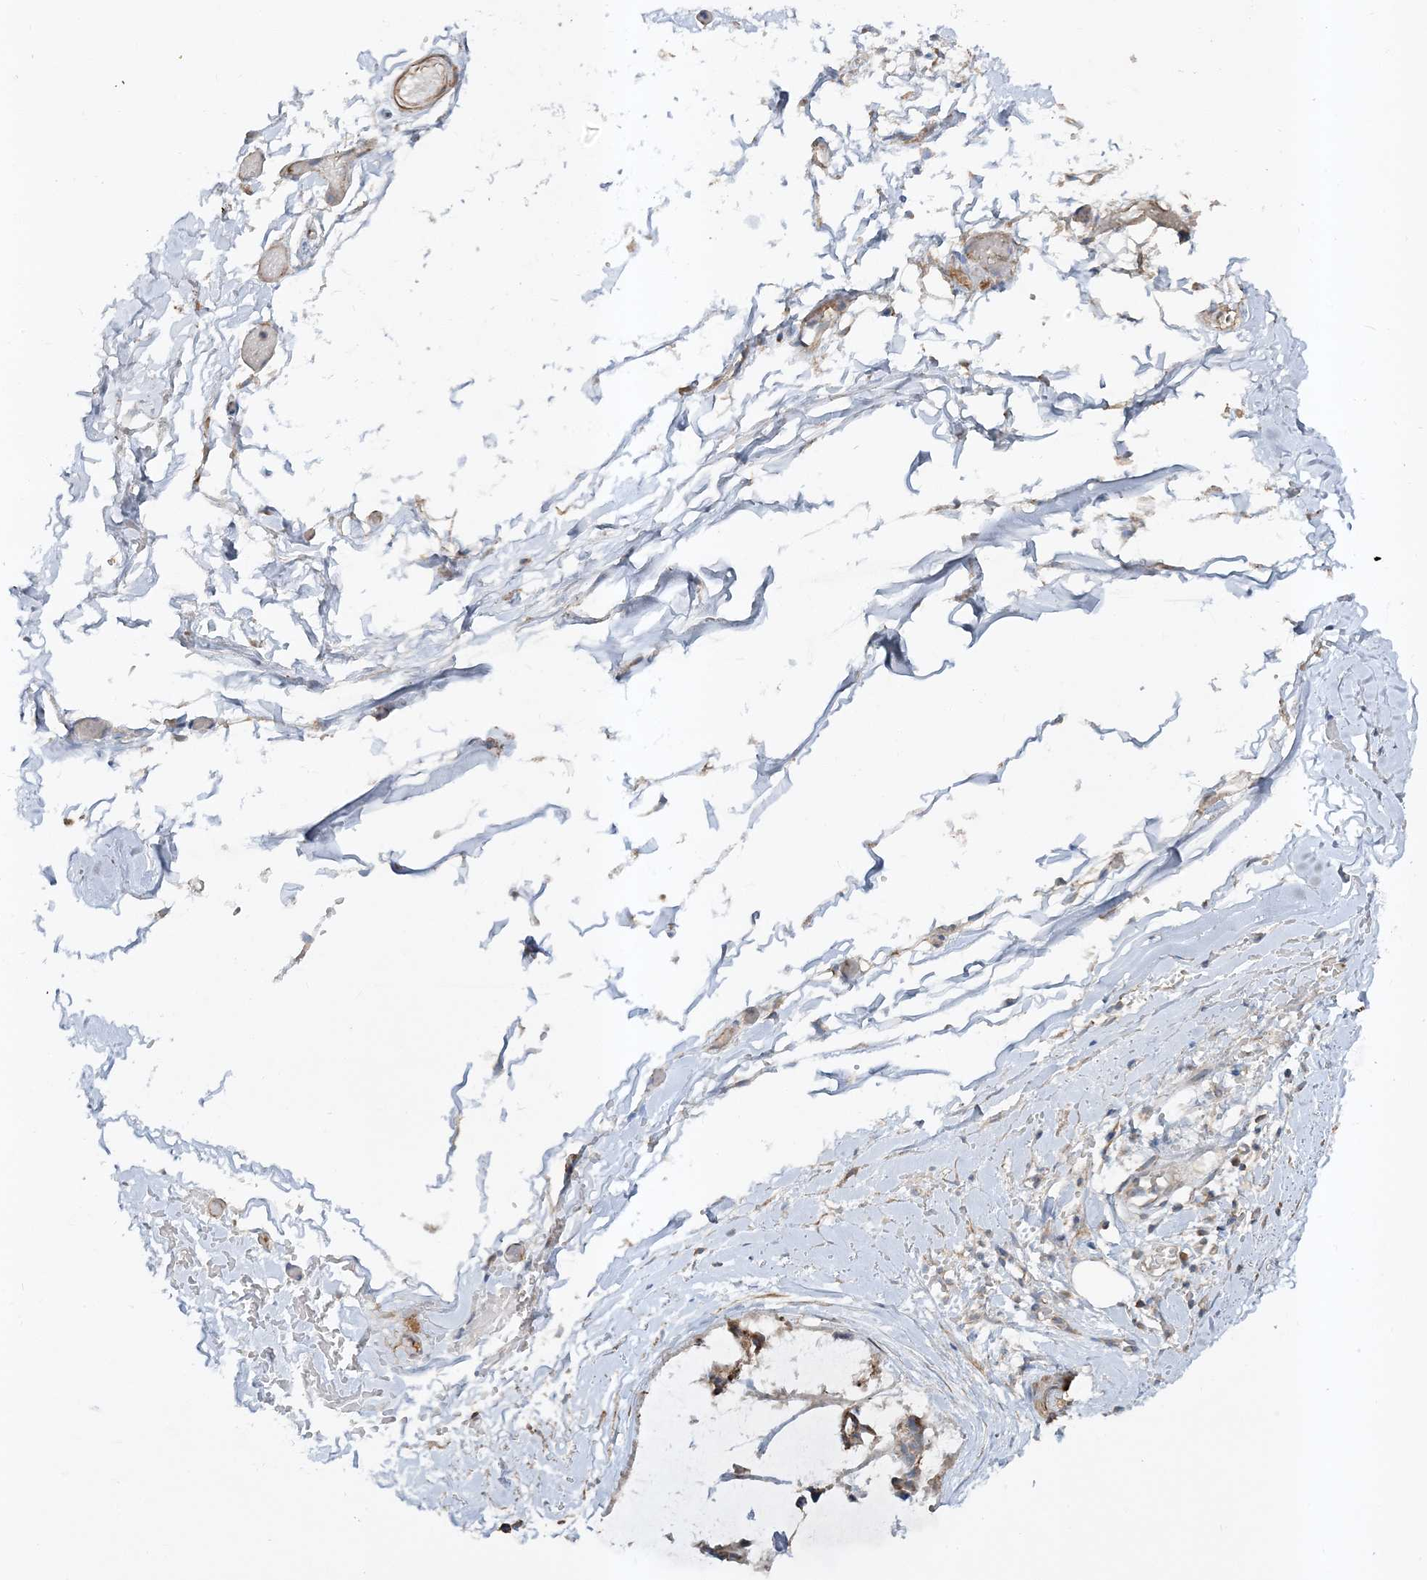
{"staining": {"intensity": "moderate", "quantity": ">75%", "location": "cytoplasmic/membranous"}, "tissue": "ovarian cancer", "cell_type": "Tumor cells", "image_type": "cancer", "snomed": [{"axis": "morphology", "description": "Cystadenocarcinoma, mucinous, NOS"}, {"axis": "topography", "description": "Ovary"}], "caption": "A histopathology image of mucinous cystadenocarcinoma (ovarian) stained for a protein shows moderate cytoplasmic/membranous brown staining in tumor cells. Using DAB (3,3'-diaminobenzidine) (brown) and hematoxylin (blue) stains, captured at high magnification using brightfield microscopy.", "gene": "LEXM", "patient": {"sex": "female", "age": 39}}